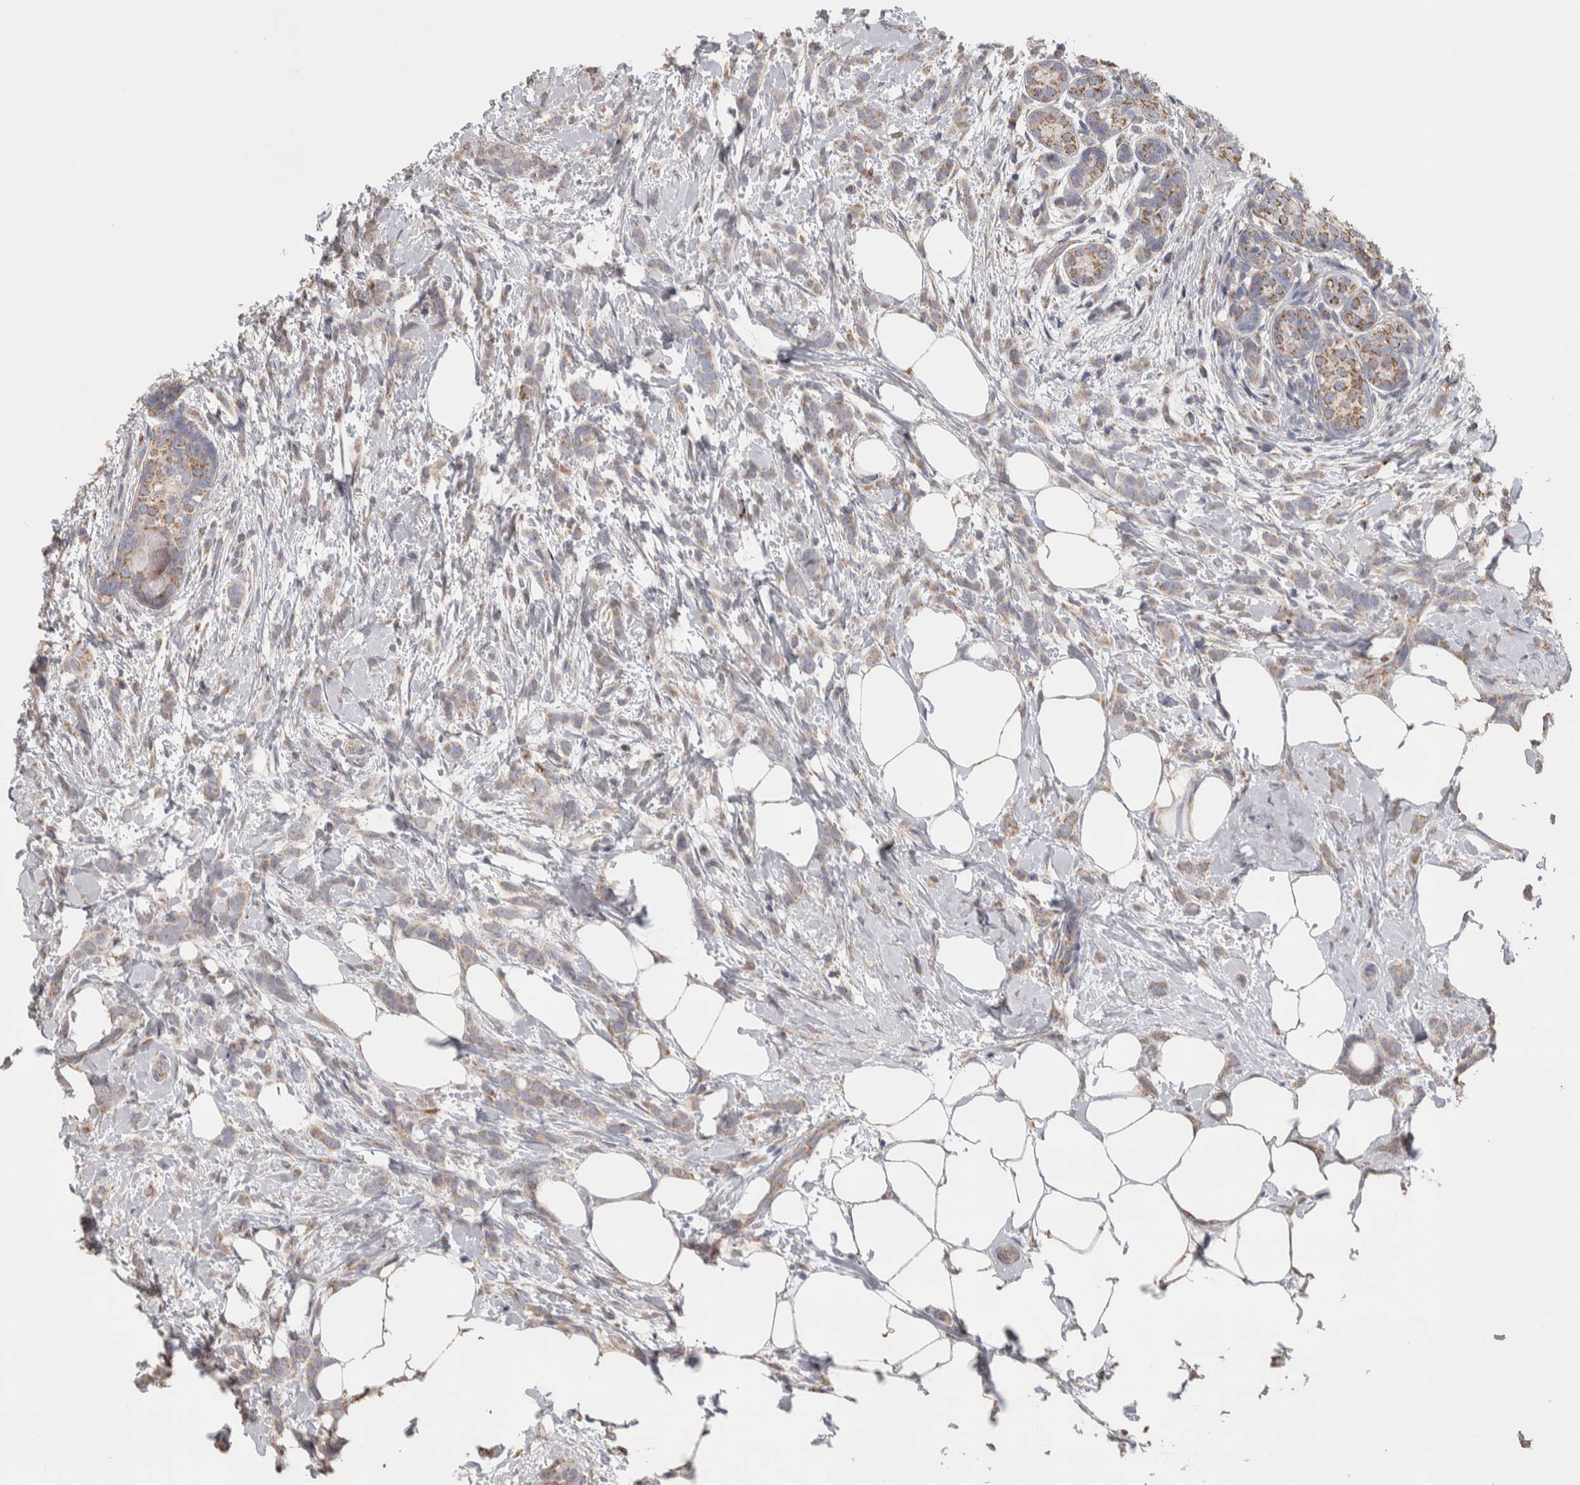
{"staining": {"intensity": "weak", "quantity": ">75%", "location": "cytoplasmic/membranous"}, "tissue": "breast cancer", "cell_type": "Tumor cells", "image_type": "cancer", "snomed": [{"axis": "morphology", "description": "Lobular carcinoma, in situ"}, {"axis": "morphology", "description": "Lobular carcinoma"}, {"axis": "topography", "description": "Breast"}], "caption": "Lobular carcinoma in situ (breast) stained with a protein marker exhibits weak staining in tumor cells.", "gene": "SCO1", "patient": {"sex": "female", "age": 41}}